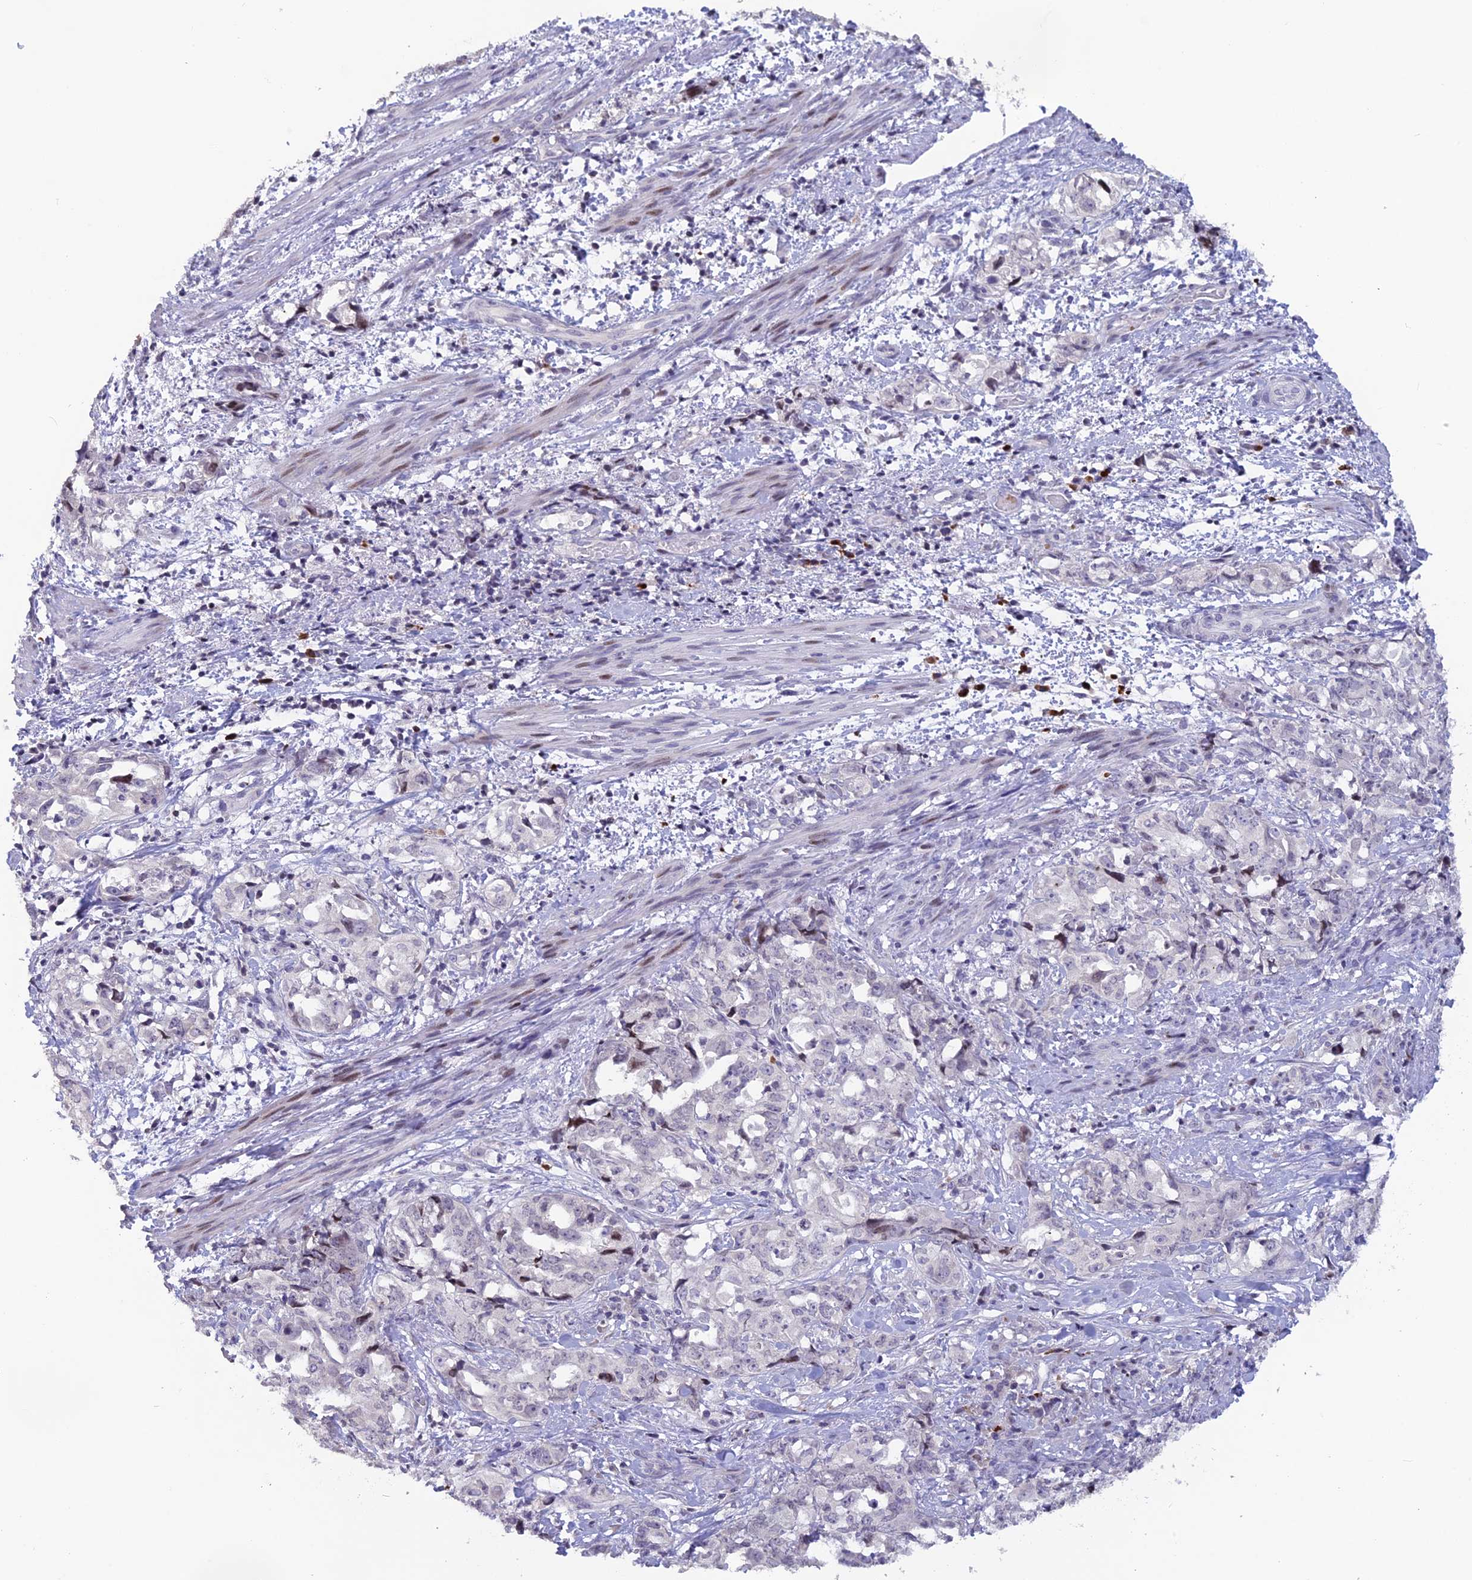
{"staining": {"intensity": "negative", "quantity": "none", "location": "none"}, "tissue": "endometrial cancer", "cell_type": "Tumor cells", "image_type": "cancer", "snomed": [{"axis": "morphology", "description": "Adenocarcinoma, NOS"}, {"axis": "topography", "description": "Endometrium"}], "caption": "Immunohistochemical staining of human endometrial cancer (adenocarcinoma) displays no significant expression in tumor cells. Brightfield microscopy of IHC stained with DAB (brown) and hematoxylin (blue), captured at high magnification.", "gene": "TMEM134", "patient": {"sex": "female", "age": 65}}